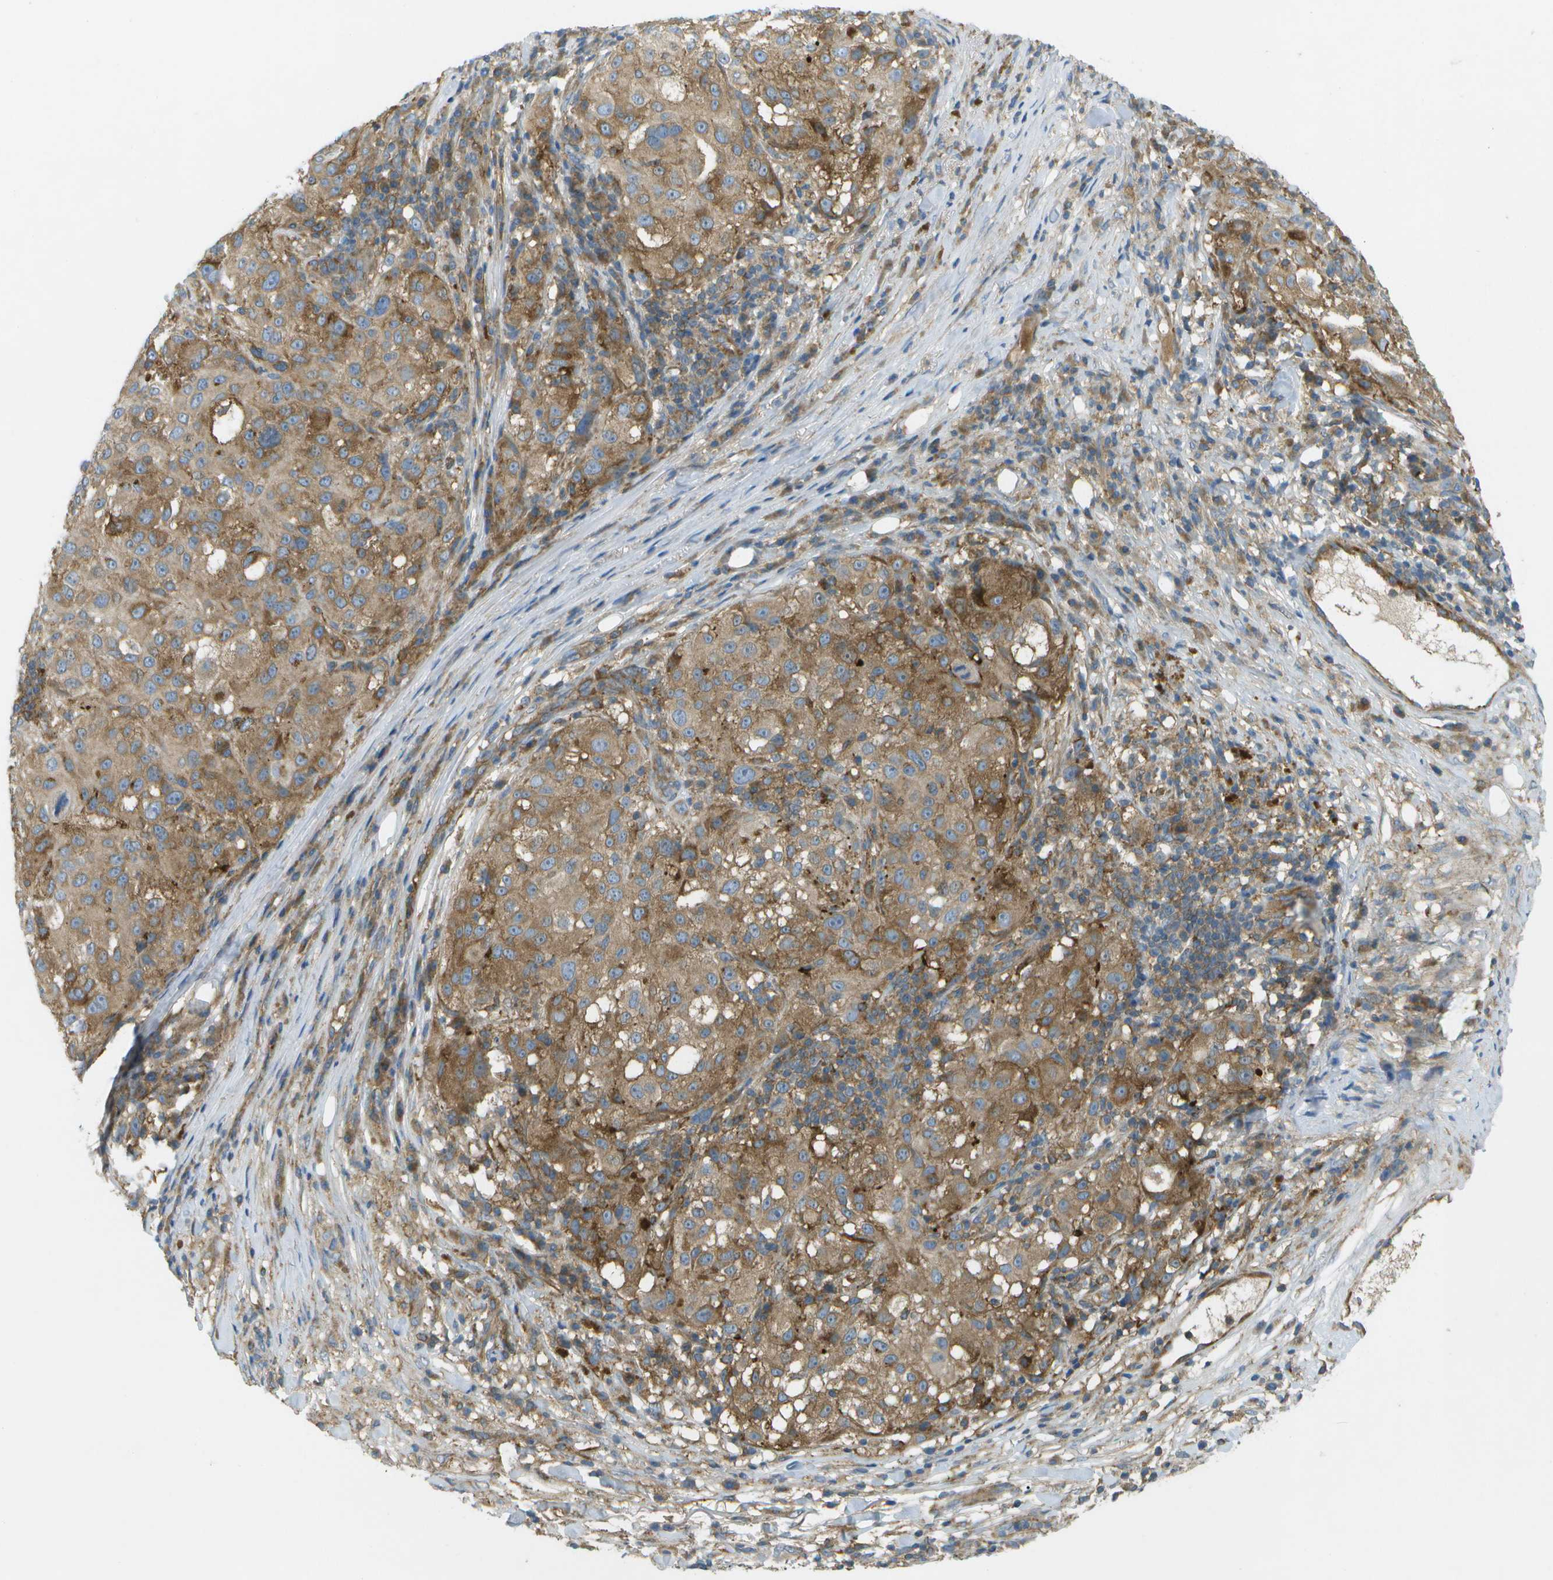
{"staining": {"intensity": "moderate", "quantity": ">75%", "location": "cytoplasmic/membranous"}, "tissue": "melanoma", "cell_type": "Tumor cells", "image_type": "cancer", "snomed": [{"axis": "morphology", "description": "Necrosis, NOS"}, {"axis": "morphology", "description": "Malignant melanoma, NOS"}, {"axis": "topography", "description": "Skin"}], "caption": "The micrograph demonstrates staining of melanoma, revealing moderate cytoplasmic/membranous protein positivity (brown color) within tumor cells.", "gene": "WNK2", "patient": {"sex": "female", "age": 87}}